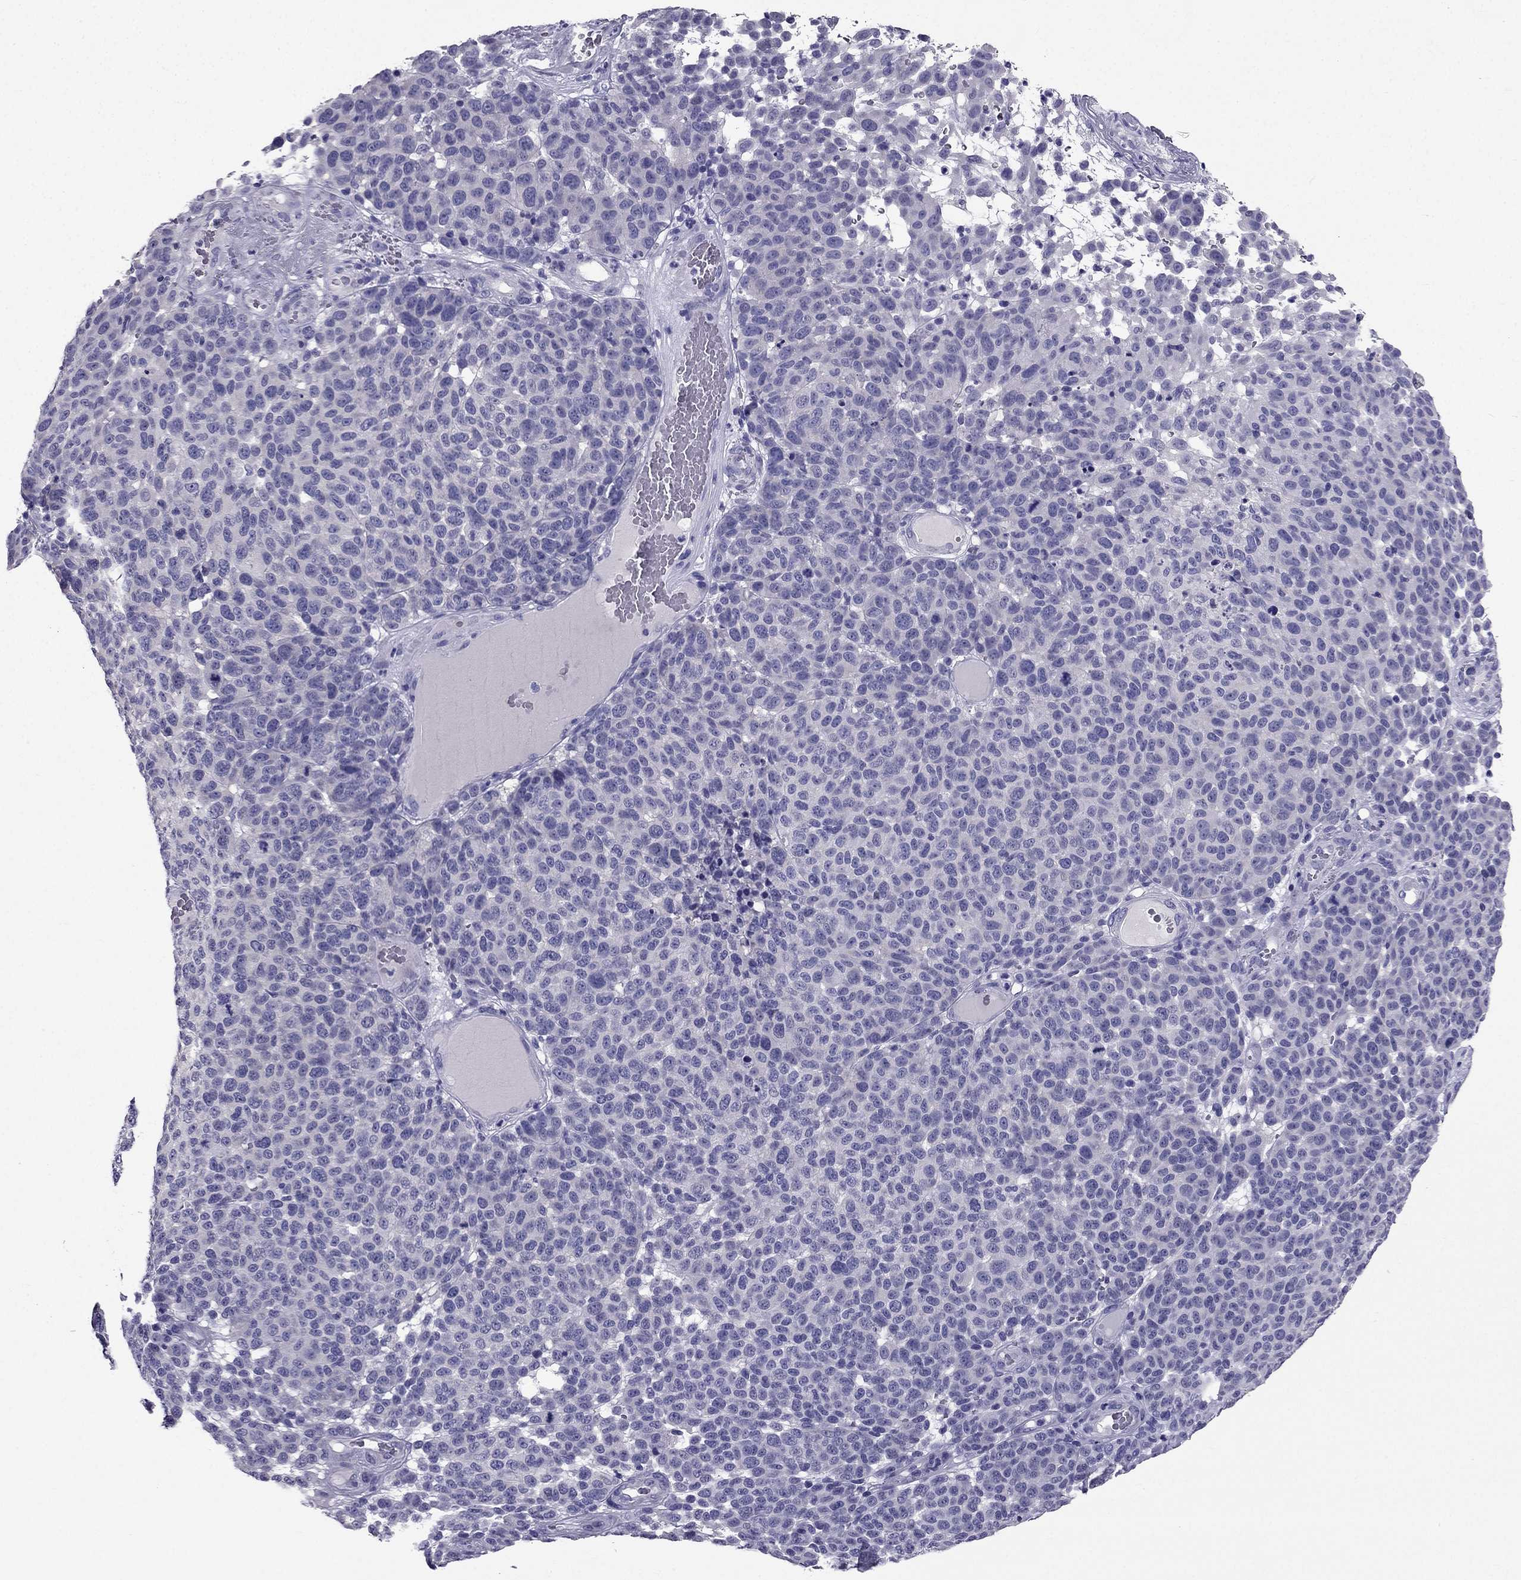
{"staining": {"intensity": "negative", "quantity": "none", "location": "none"}, "tissue": "melanoma", "cell_type": "Tumor cells", "image_type": "cancer", "snomed": [{"axis": "morphology", "description": "Malignant melanoma, NOS"}, {"axis": "topography", "description": "Skin"}], "caption": "The photomicrograph displays no staining of tumor cells in melanoma.", "gene": "ZNF541", "patient": {"sex": "male", "age": 59}}